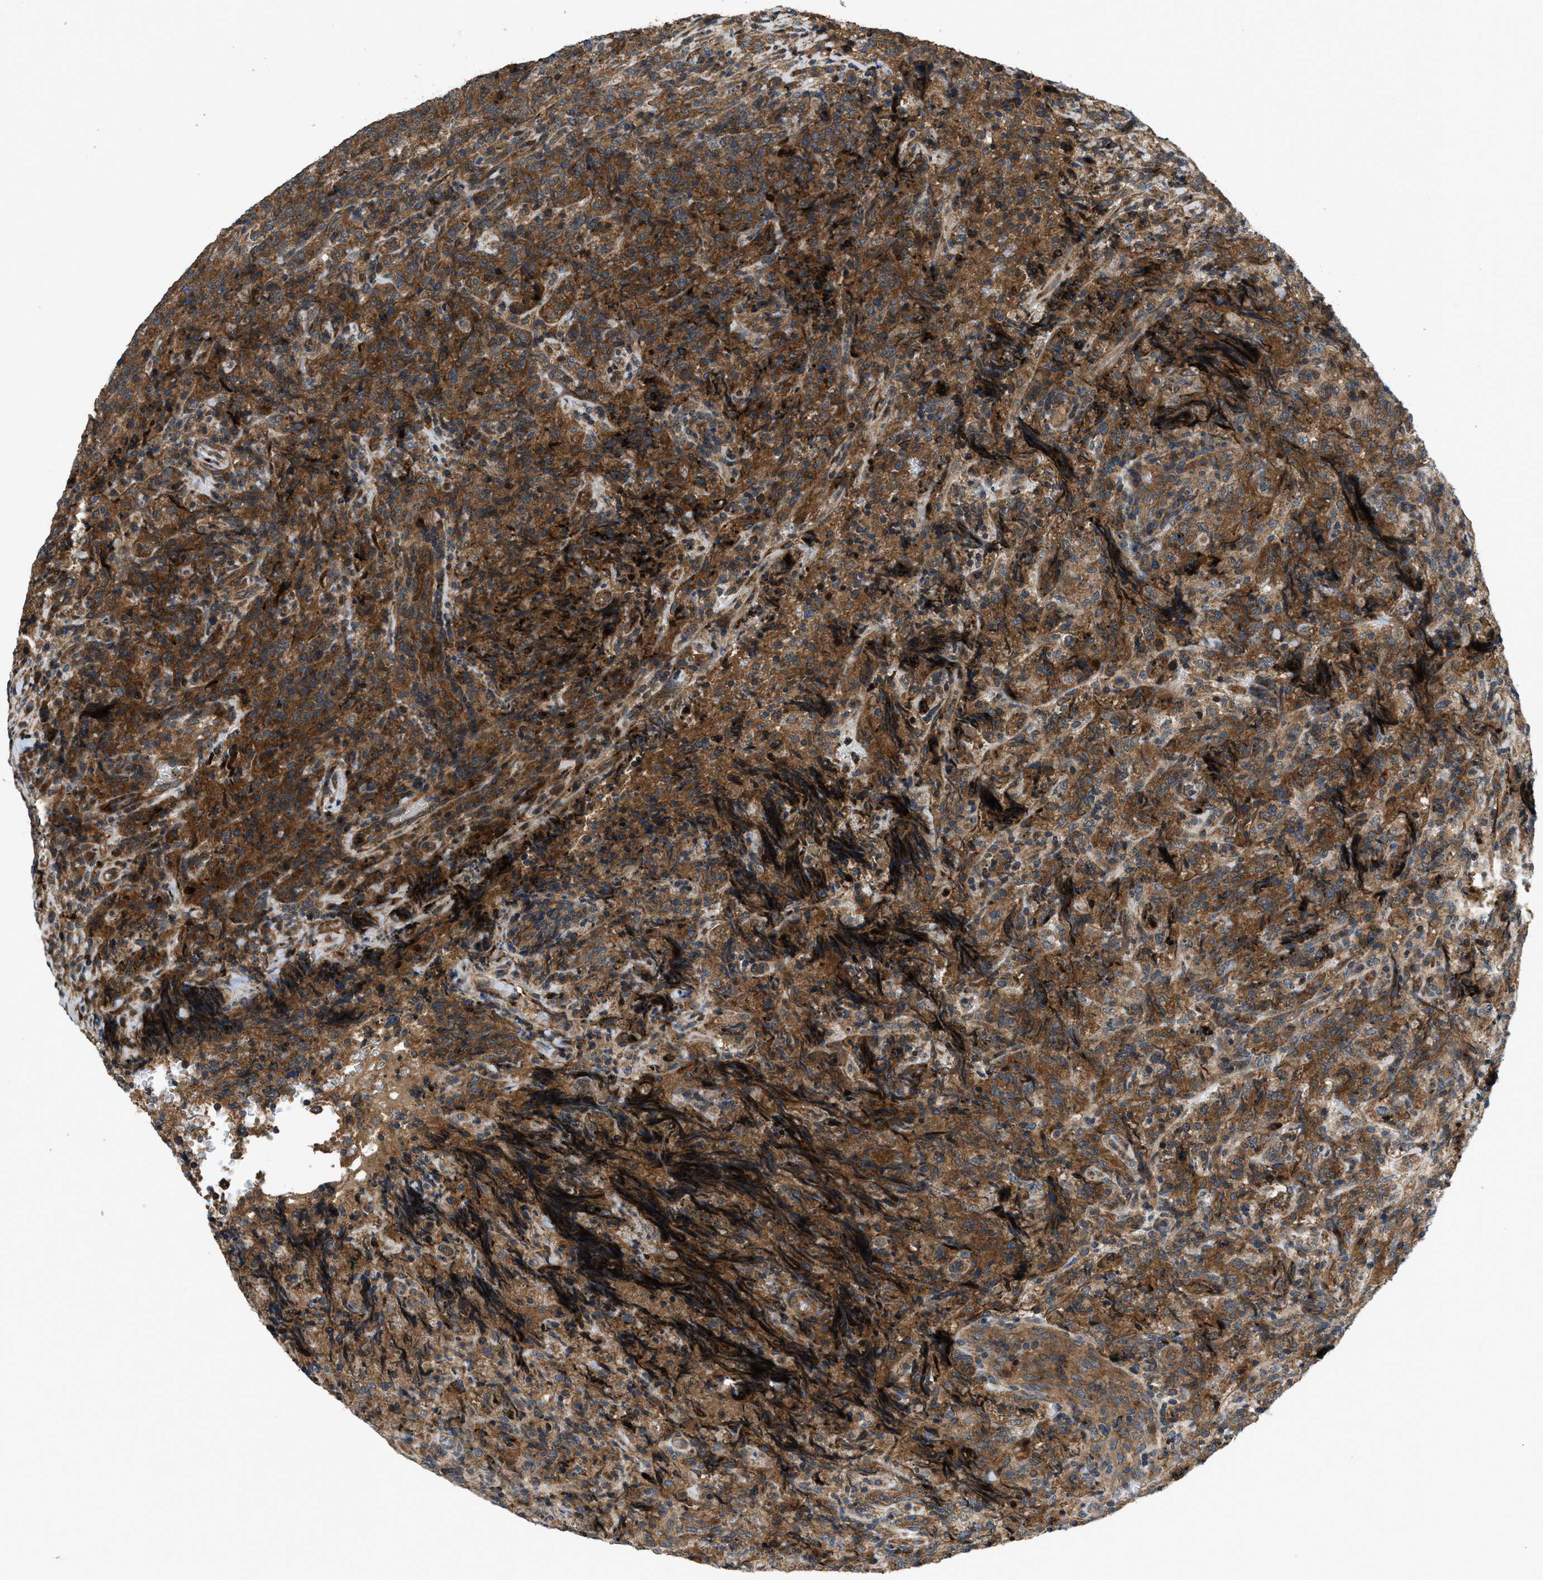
{"staining": {"intensity": "moderate", "quantity": ">75%", "location": "cytoplasmic/membranous"}, "tissue": "lymphoma", "cell_type": "Tumor cells", "image_type": "cancer", "snomed": [{"axis": "morphology", "description": "Malignant lymphoma, non-Hodgkin's type, High grade"}, {"axis": "topography", "description": "Tonsil"}], "caption": "A brown stain shows moderate cytoplasmic/membranous expression of a protein in malignant lymphoma, non-Hodgkin's type (high-grade) tumor cells.", "gene": "CNNM3", "patient": {"sex": "female", "age": 36}}